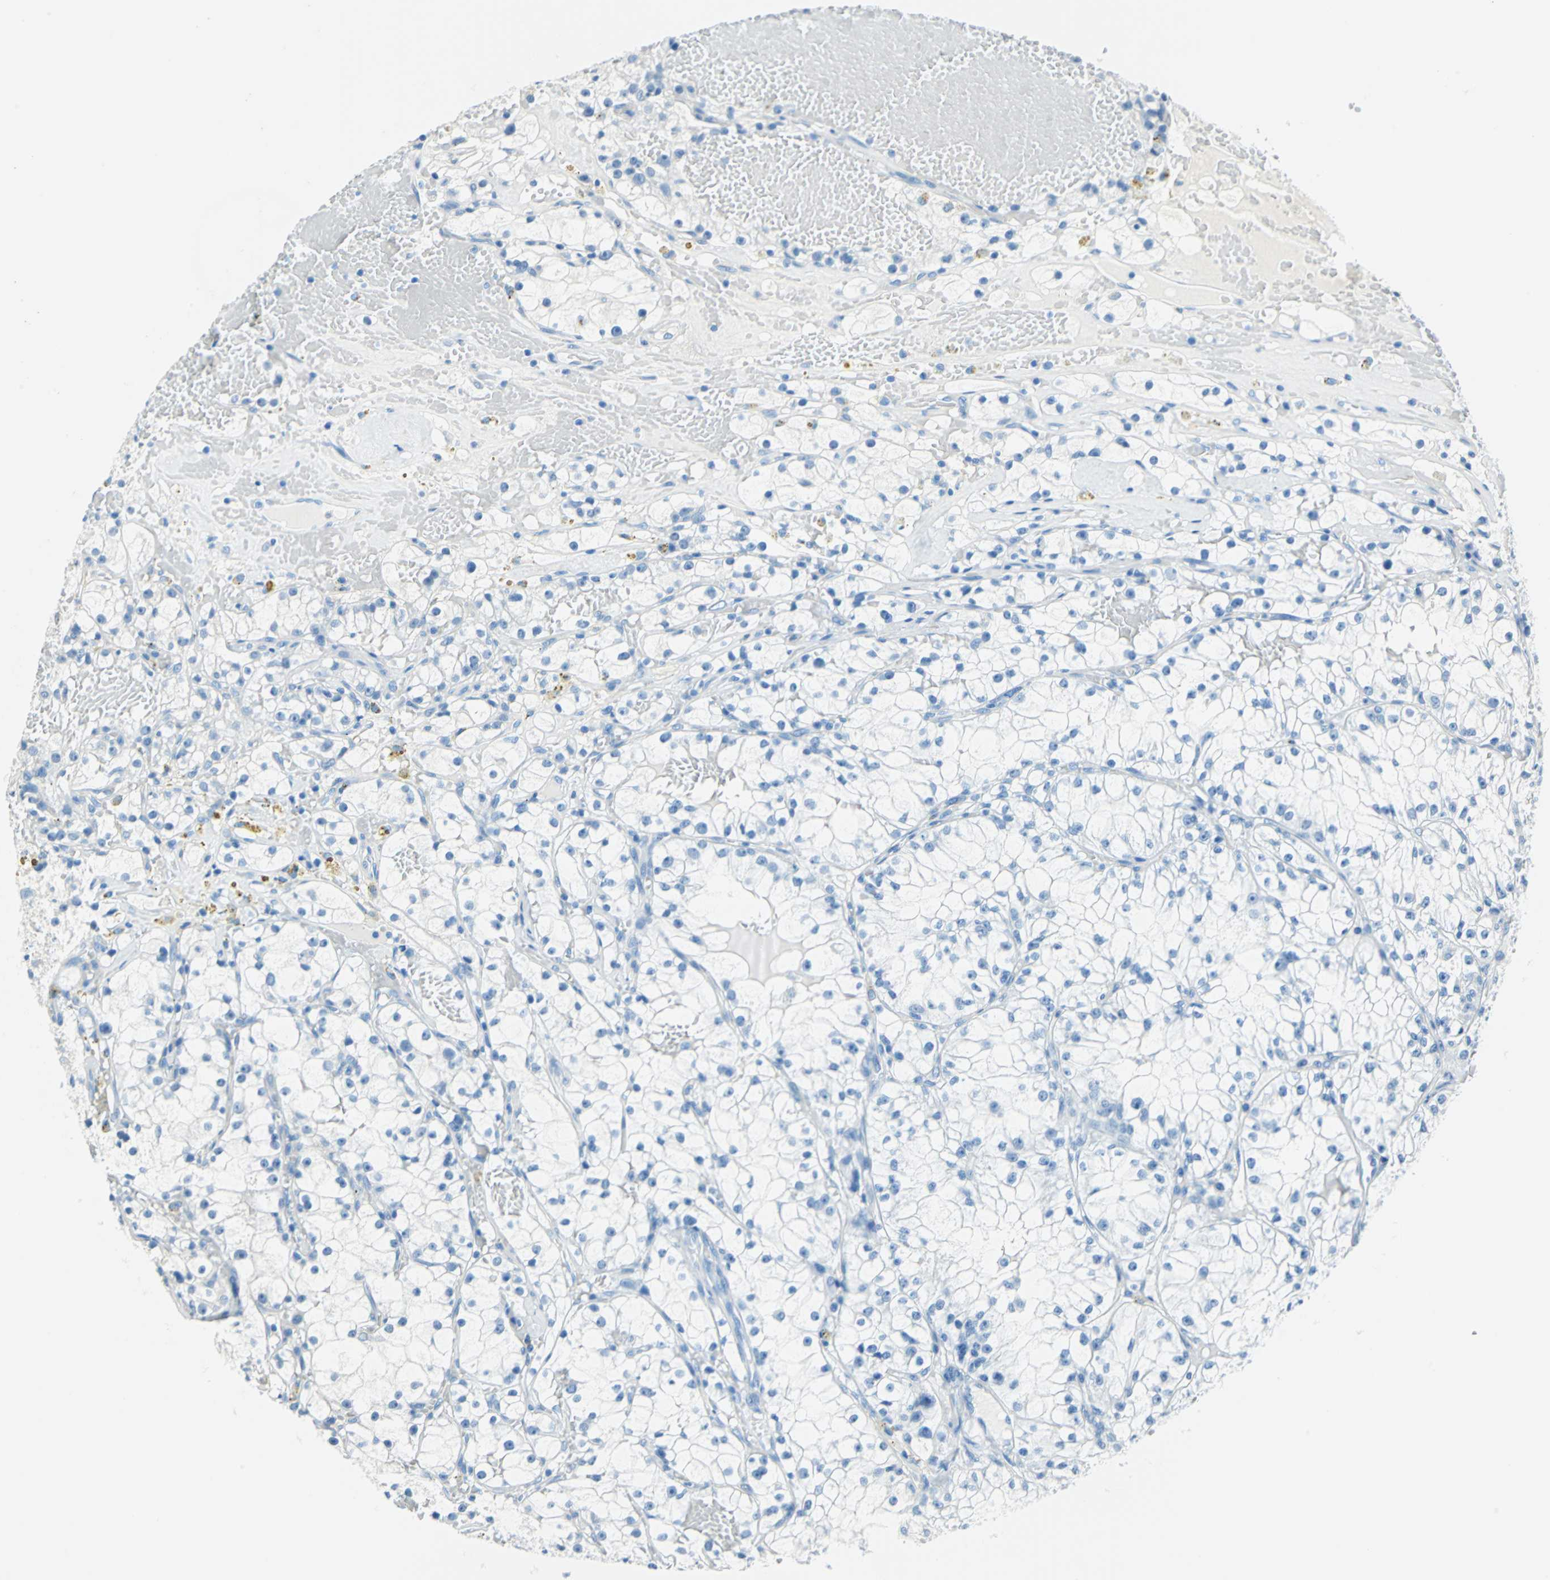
{"staining": {"intensity": "negative", "quantity": "none", "location": "none"}, "tissue": "renal cancer", "cell_type": "Tumor cells", "image_type": "cancer", "snomed": [{"axis": "morphology", "description": "Adenocarcinoma, NOS"}, {"axis": "topography", "description": "Kidney"}], "caption": "Renal cancer (adenocarcinoma) was stained to show a protein in brown. There is no significant expression in tumor cells.", "gene": "FKBP4", "patient": {"sex": "male", "age": 56}}